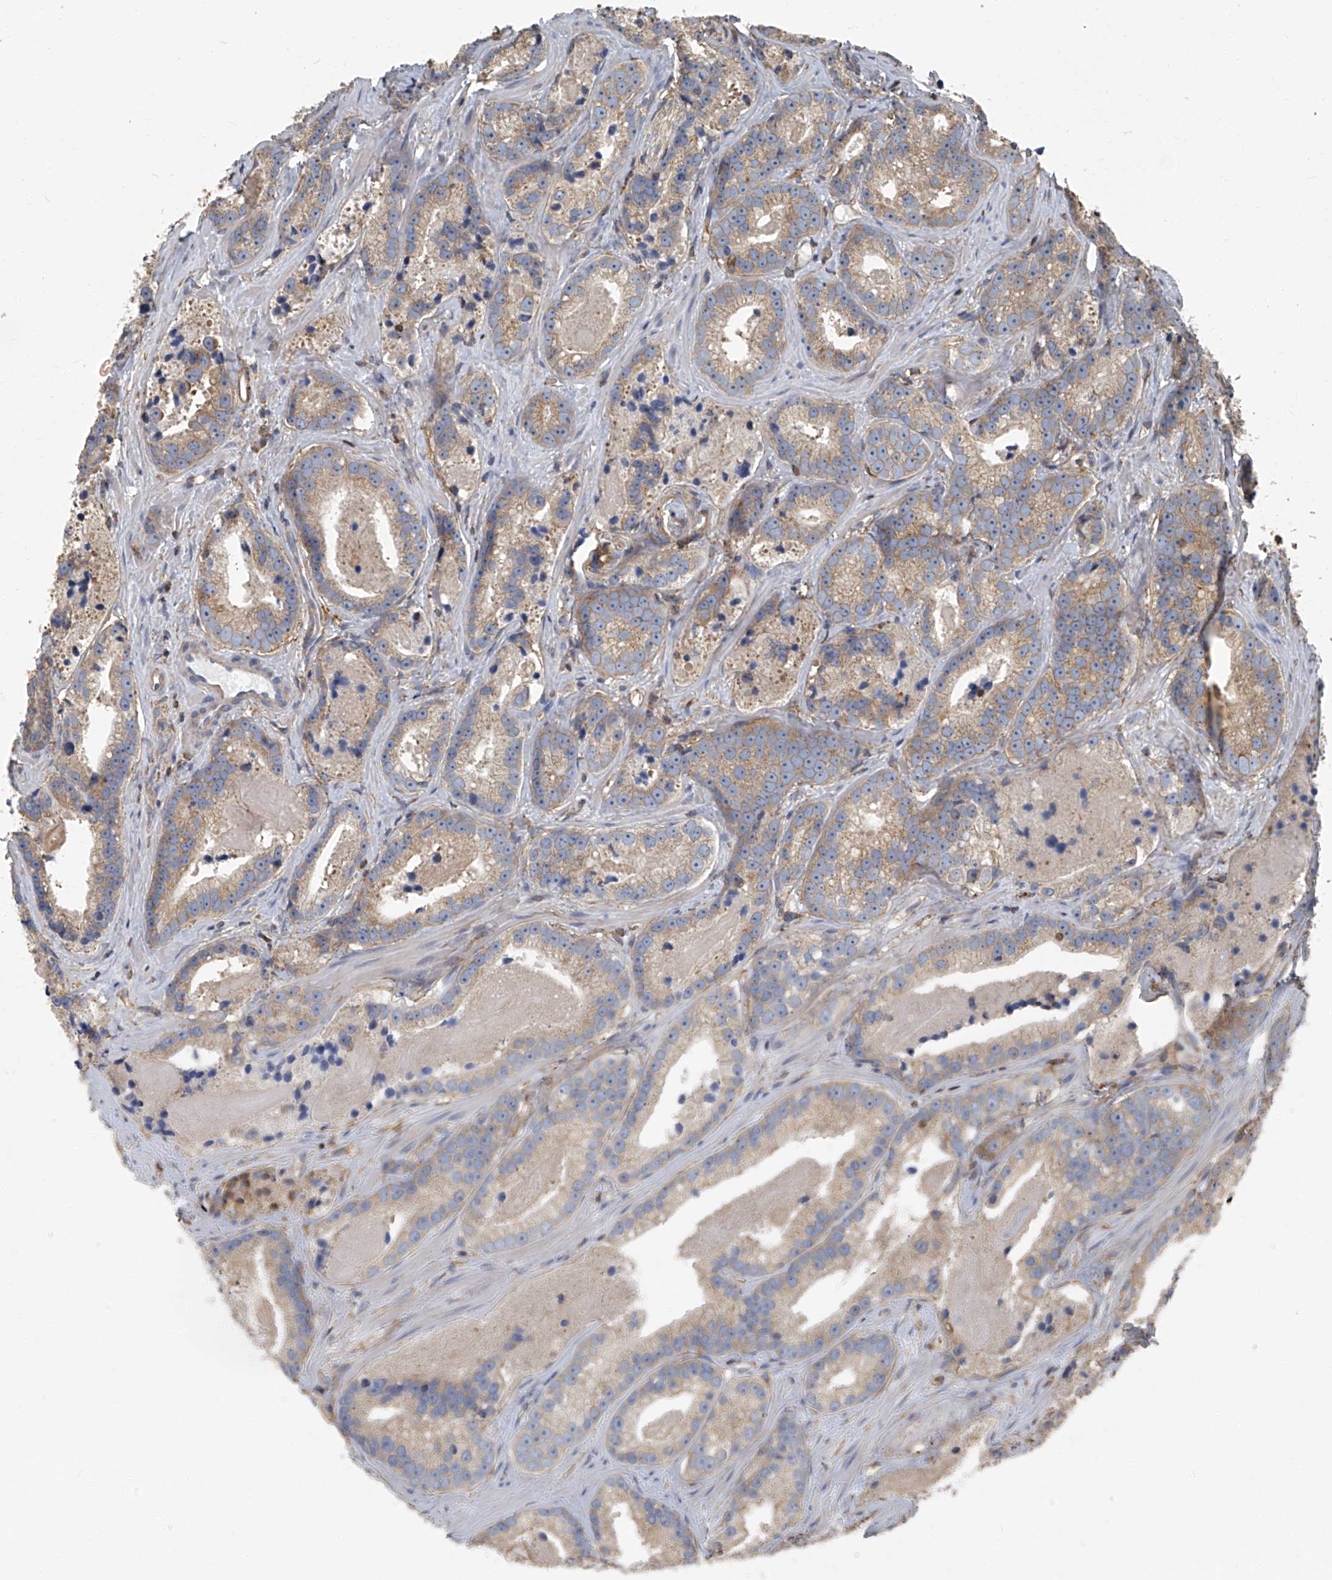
{"staining": {"intensity": "weak", "quantity": "25%-75%", "location": "cytoplasmic/membranous"}, "tissue": "prostate cancer", "cell_type": "Tumor cells", "image_type": "cancer", "snomed": [{"axis": "morphology", "description": "Adenocarcinoma, High grade"}, {"axis": "topography", "description": "Prostate"}], "caption": "The immunohistochemical stain labels weak cytoplasmic/membranous positivity in tumor cells of prostate cancer tissue.", "gene": "SEPTIN7", "patient": {"sex": "male", "age": 62}}